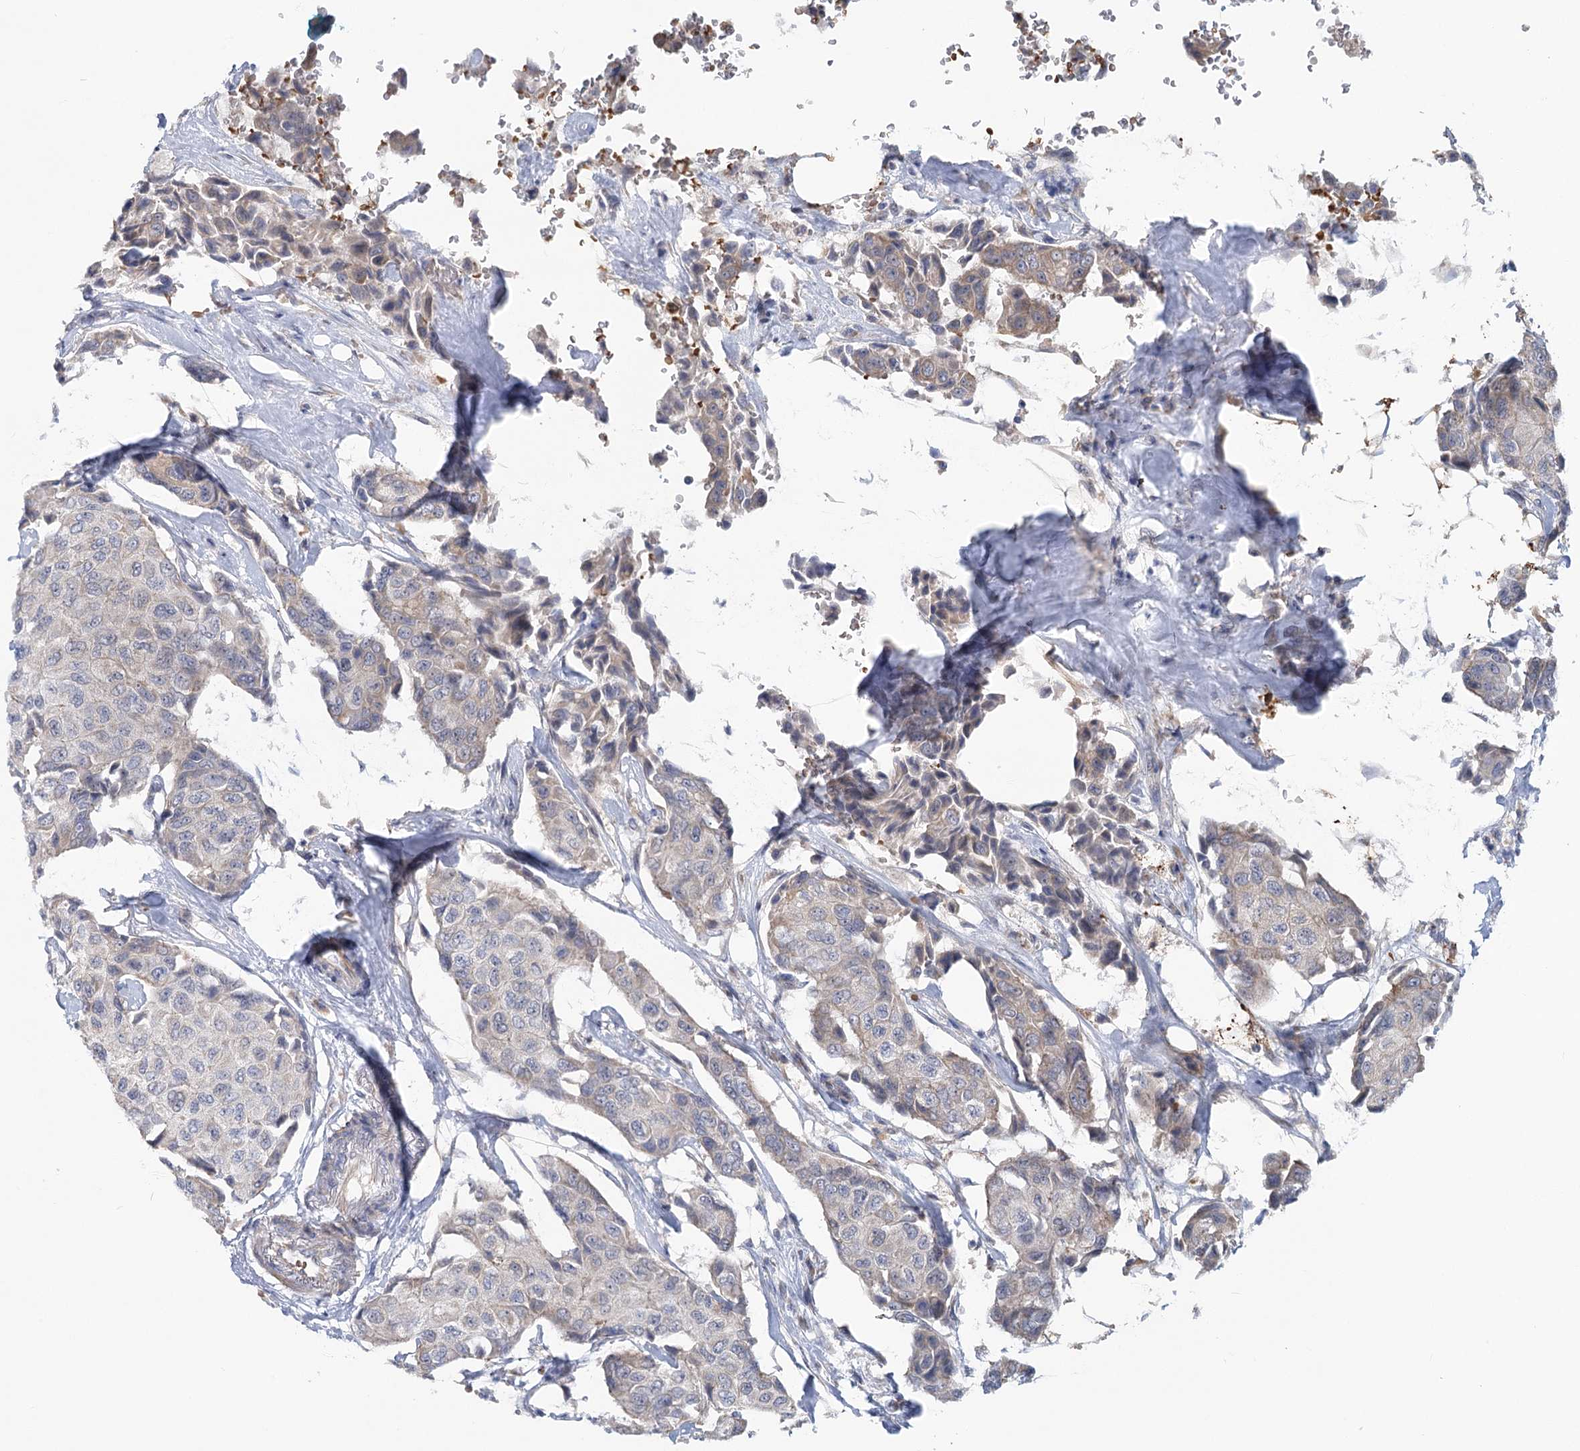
{"staining": {"intensity": "negative", "quantity": "none", "location": "none"}, "tissue": "breast cancer", "cell_type": "Tumor cells", "image_type": "cancer", "snomed": [{"axis": "morphology", "description": "Duct carcinoma"}, {"axis": "topography", "description": "Breast"}], "caption": "Photomicrograph shows no significant protein staining in tumor cells of breast infiltrating ductal carcinoma.", "gene": "CIB4", "patient": {"sex": "female", "age": 80}}